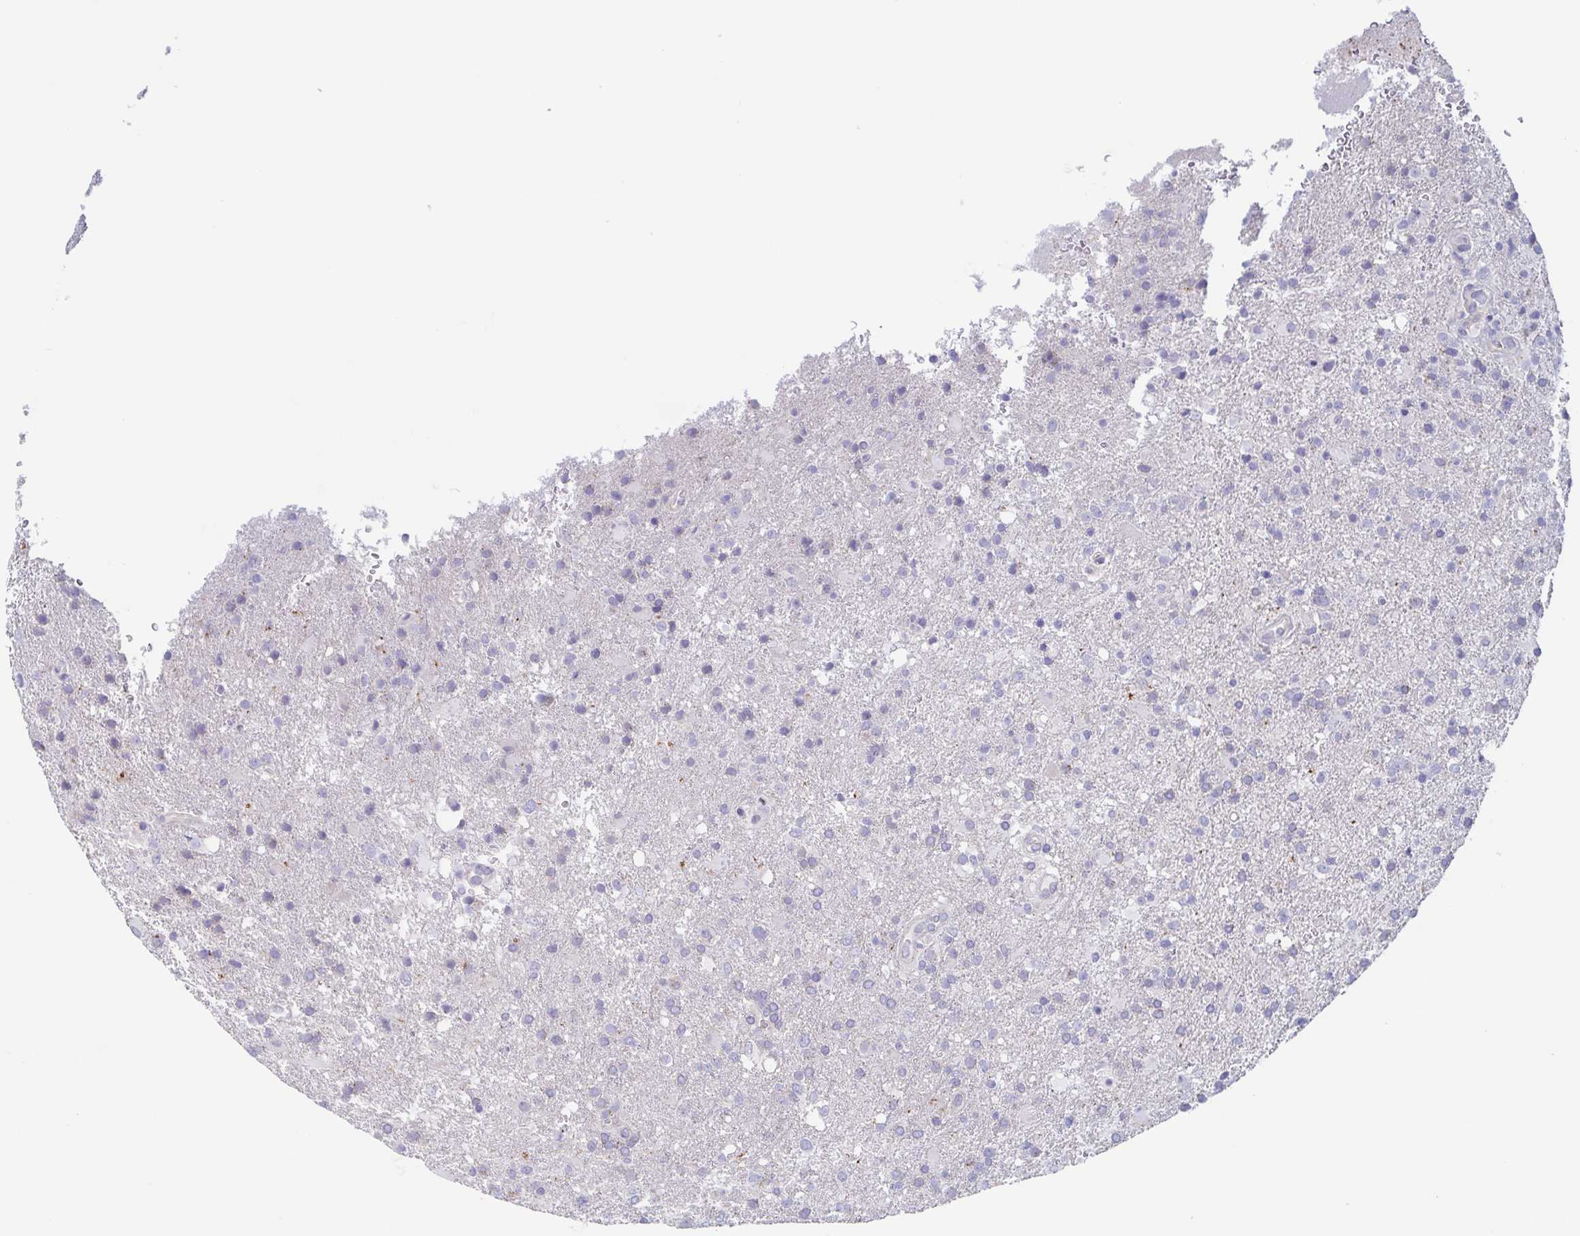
{"staining": {"intensity": "negative", "quantity": "none", "location": "none"}, "tissue": "glioma", "cell_type": "Tumor cells", "image_type": "cancer", "snomed": [{"axis": "morphology", "description": "Glioma, malignant, High grade"}, {"axis": "topography", "description": "Brain"}], "caption": "A micrograph of human malignant high-grade glioma is negative for staining in tumor cells.", "gene": "CHMP5", "patient": {"sex": "female", "age": 74}}